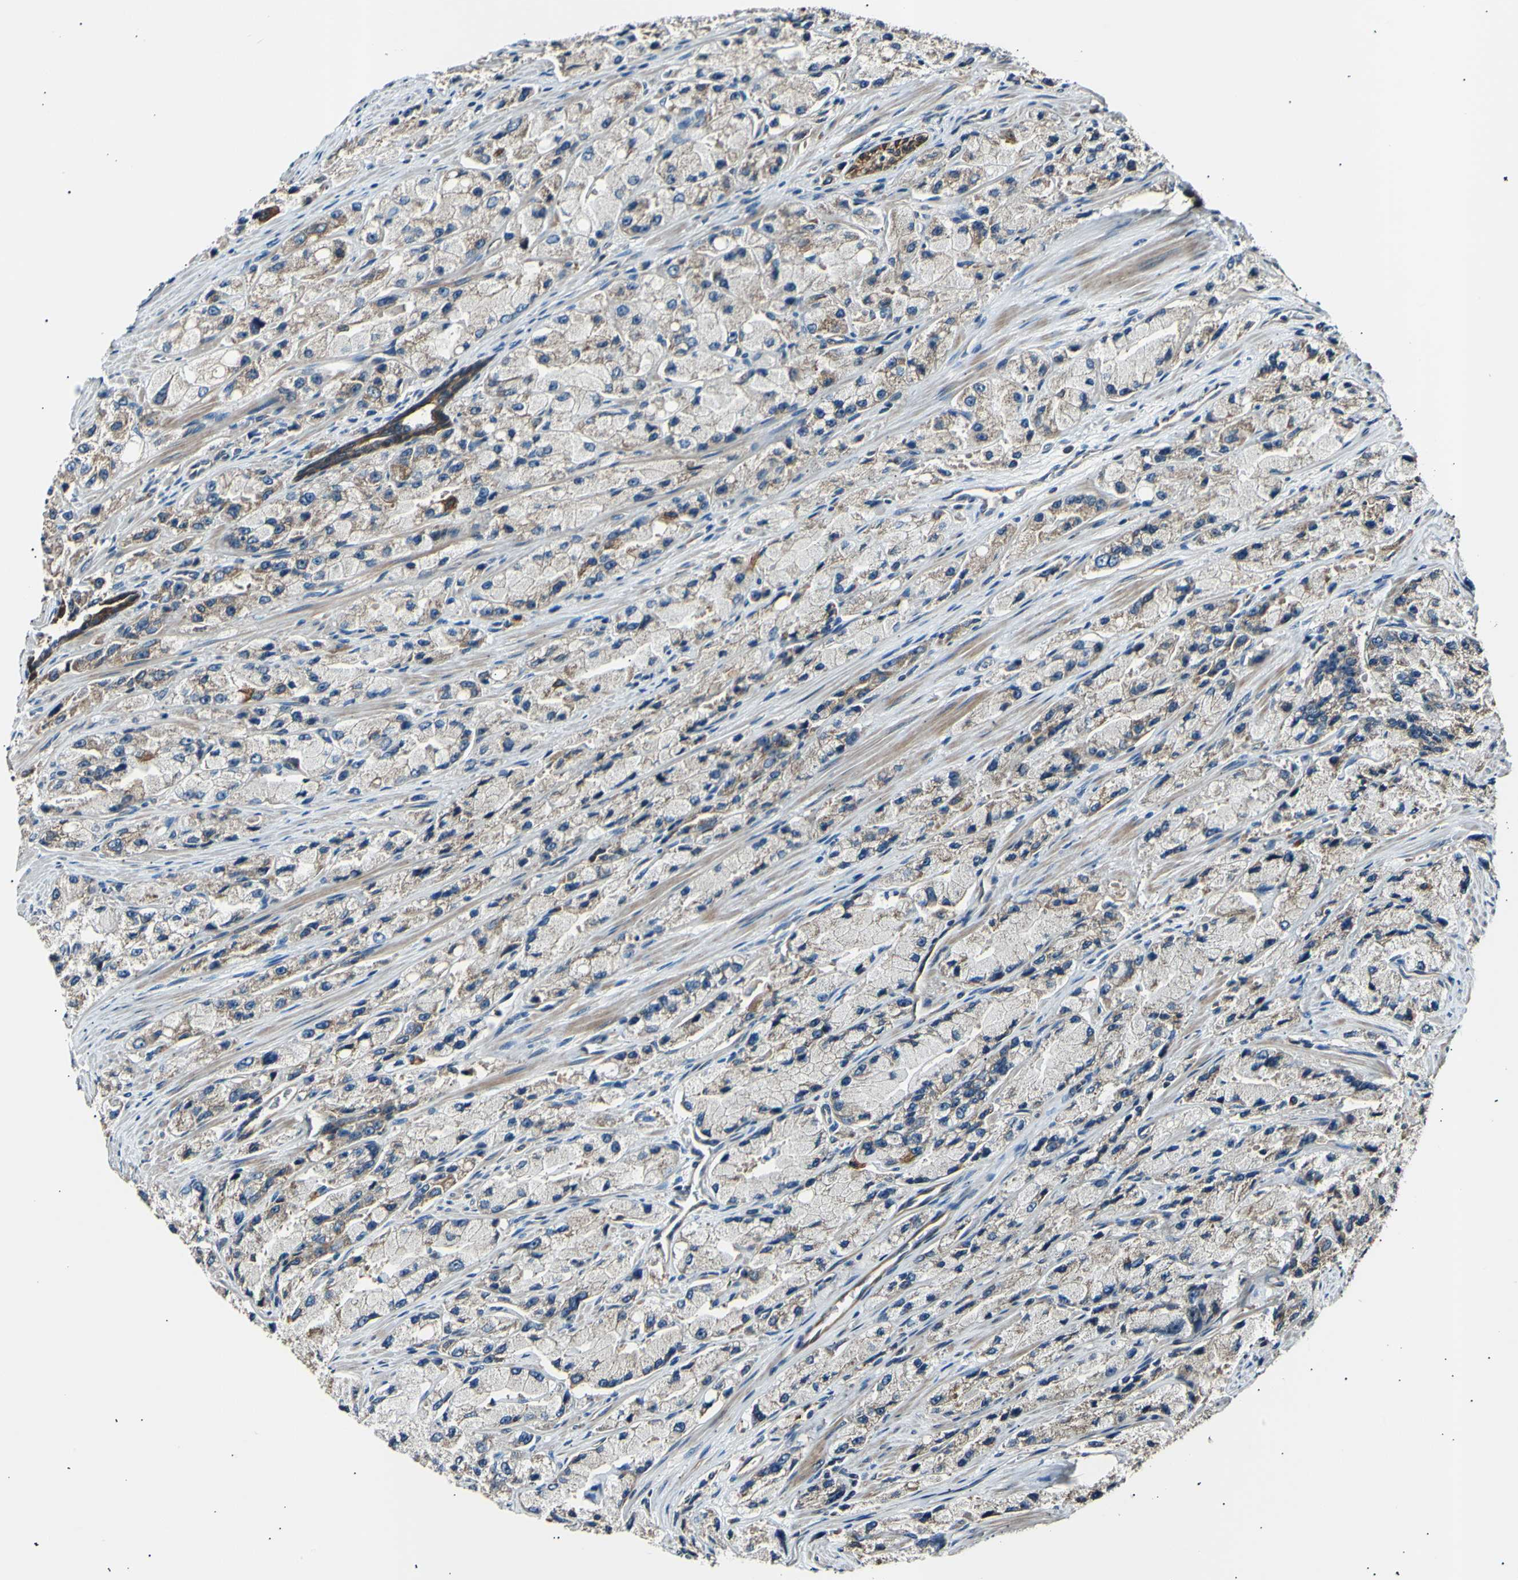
{"staining": {"intensity": "weak", "quantity": ">75%", "location": "cytoplasmic/membranous"}, "tissue": "prostate cancer", "cell_type": "Tumor cells", "image_type": "cancer", "snomed": [{"axis": "morphology", "description": "Adenocarcinoma, High grade"}, {"axis": "topography", "description": "Prostate"}], "caption": "There is low levels of weak cytoplasmic/membranous staining in tumor cells of prostate high-grade adenocarcinoma, as demonstrated by immunohistochemical staining (brown color).", "gene": "ITGA6", "patient": {"sex": "male", "age": 58}}